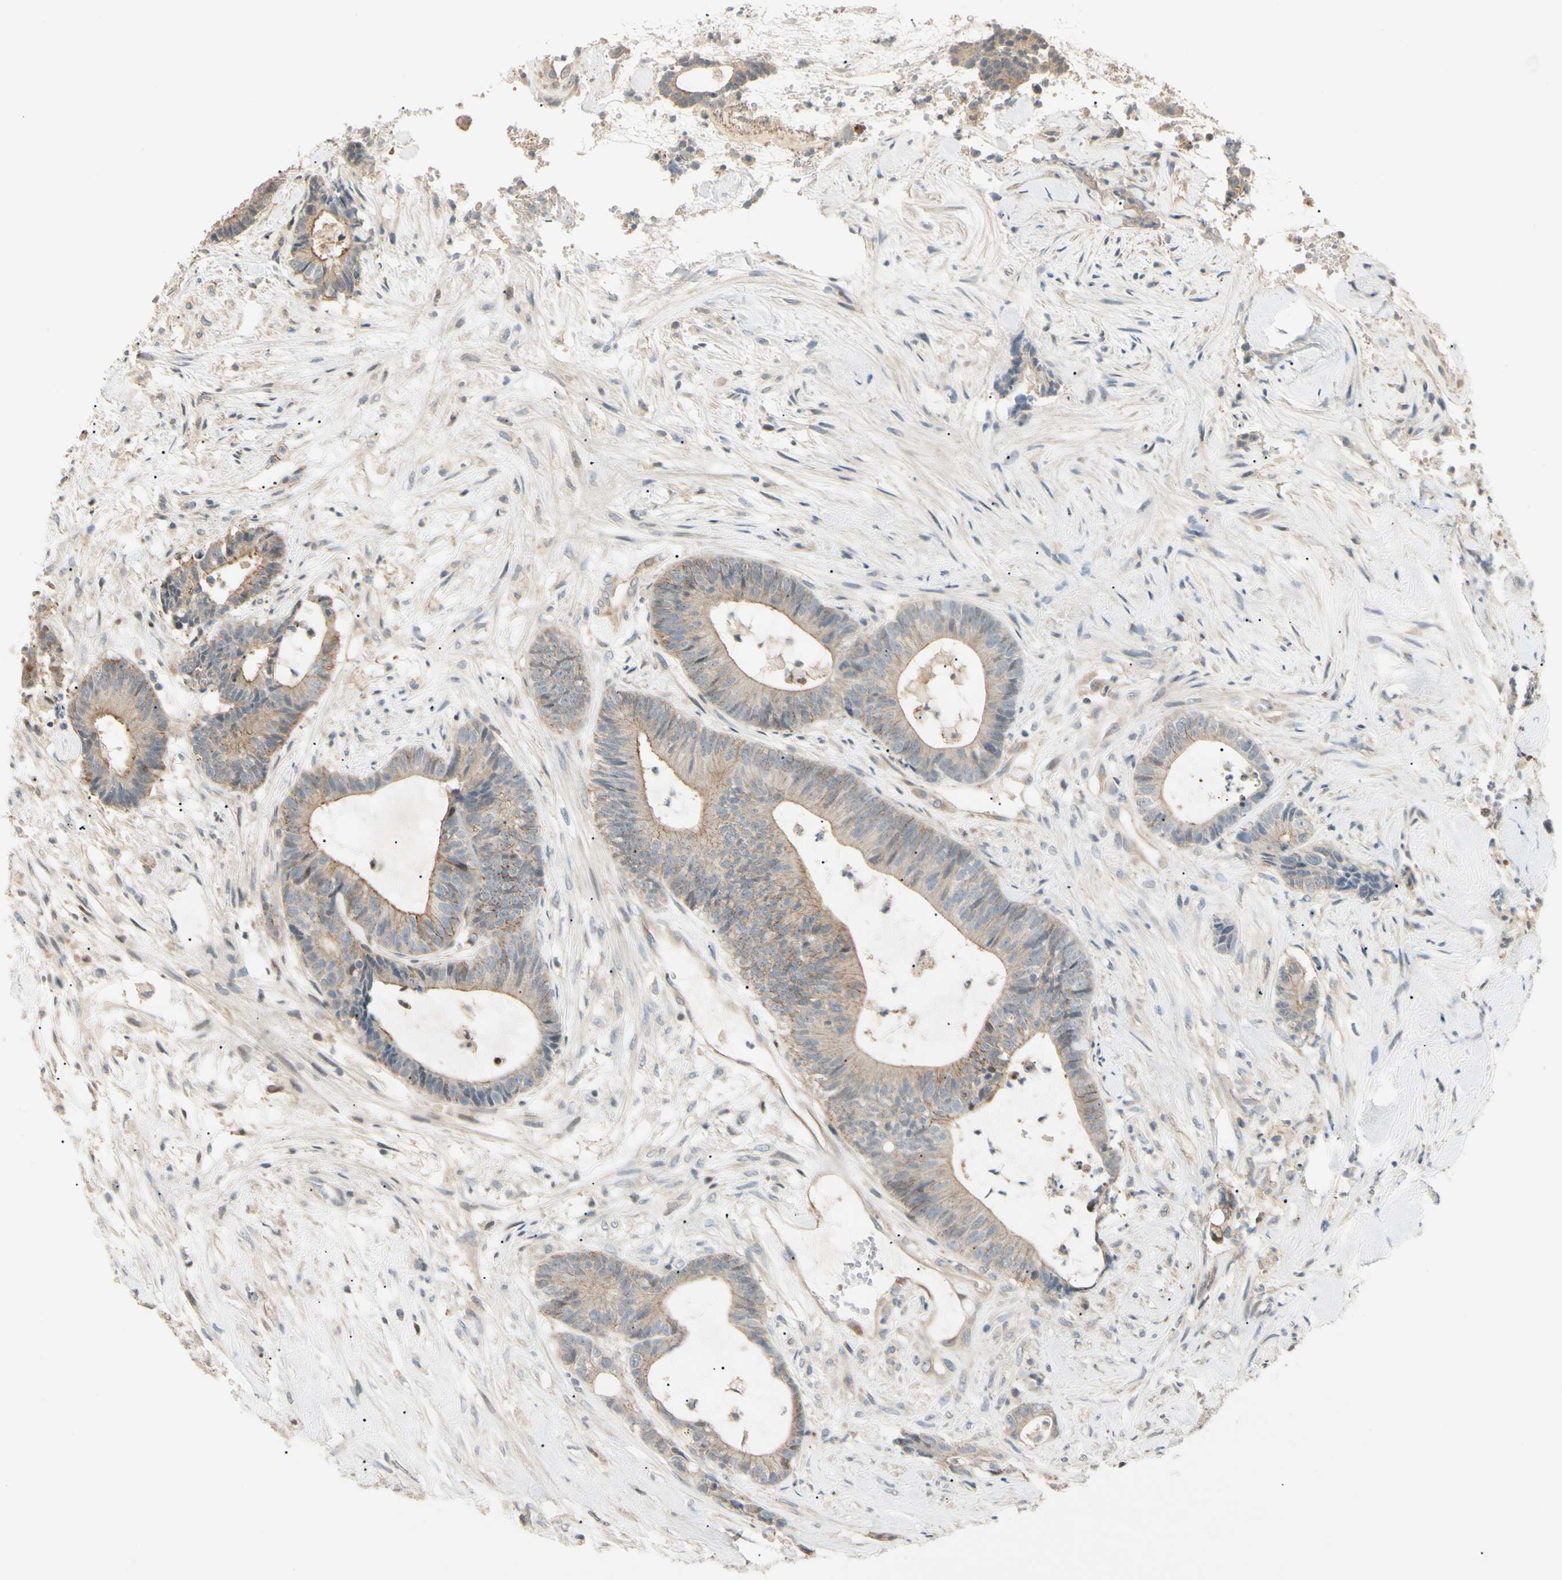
{"staining": {"intensity": "moderate", "quantity": "<25%", "location": "cytoplasmic/membranous"}, "tissue": "colorectal cancer", "cell_type": "Tumor cells", "image_type": "cancer", "snomed": [{"axis": "morphology", "description": "Adenocarcinoma, NOS"}, {"axis": "topography", "description": "Colon"}], "caption": "High-power microscopy captured an IHC micrograph of colorectal cancer, revealing moderate cytoplasmic/membranous positivity in approximately <25% of tumor cells.", "gene": "P3H2", "patient": {"sex": "female", "age": 84}}